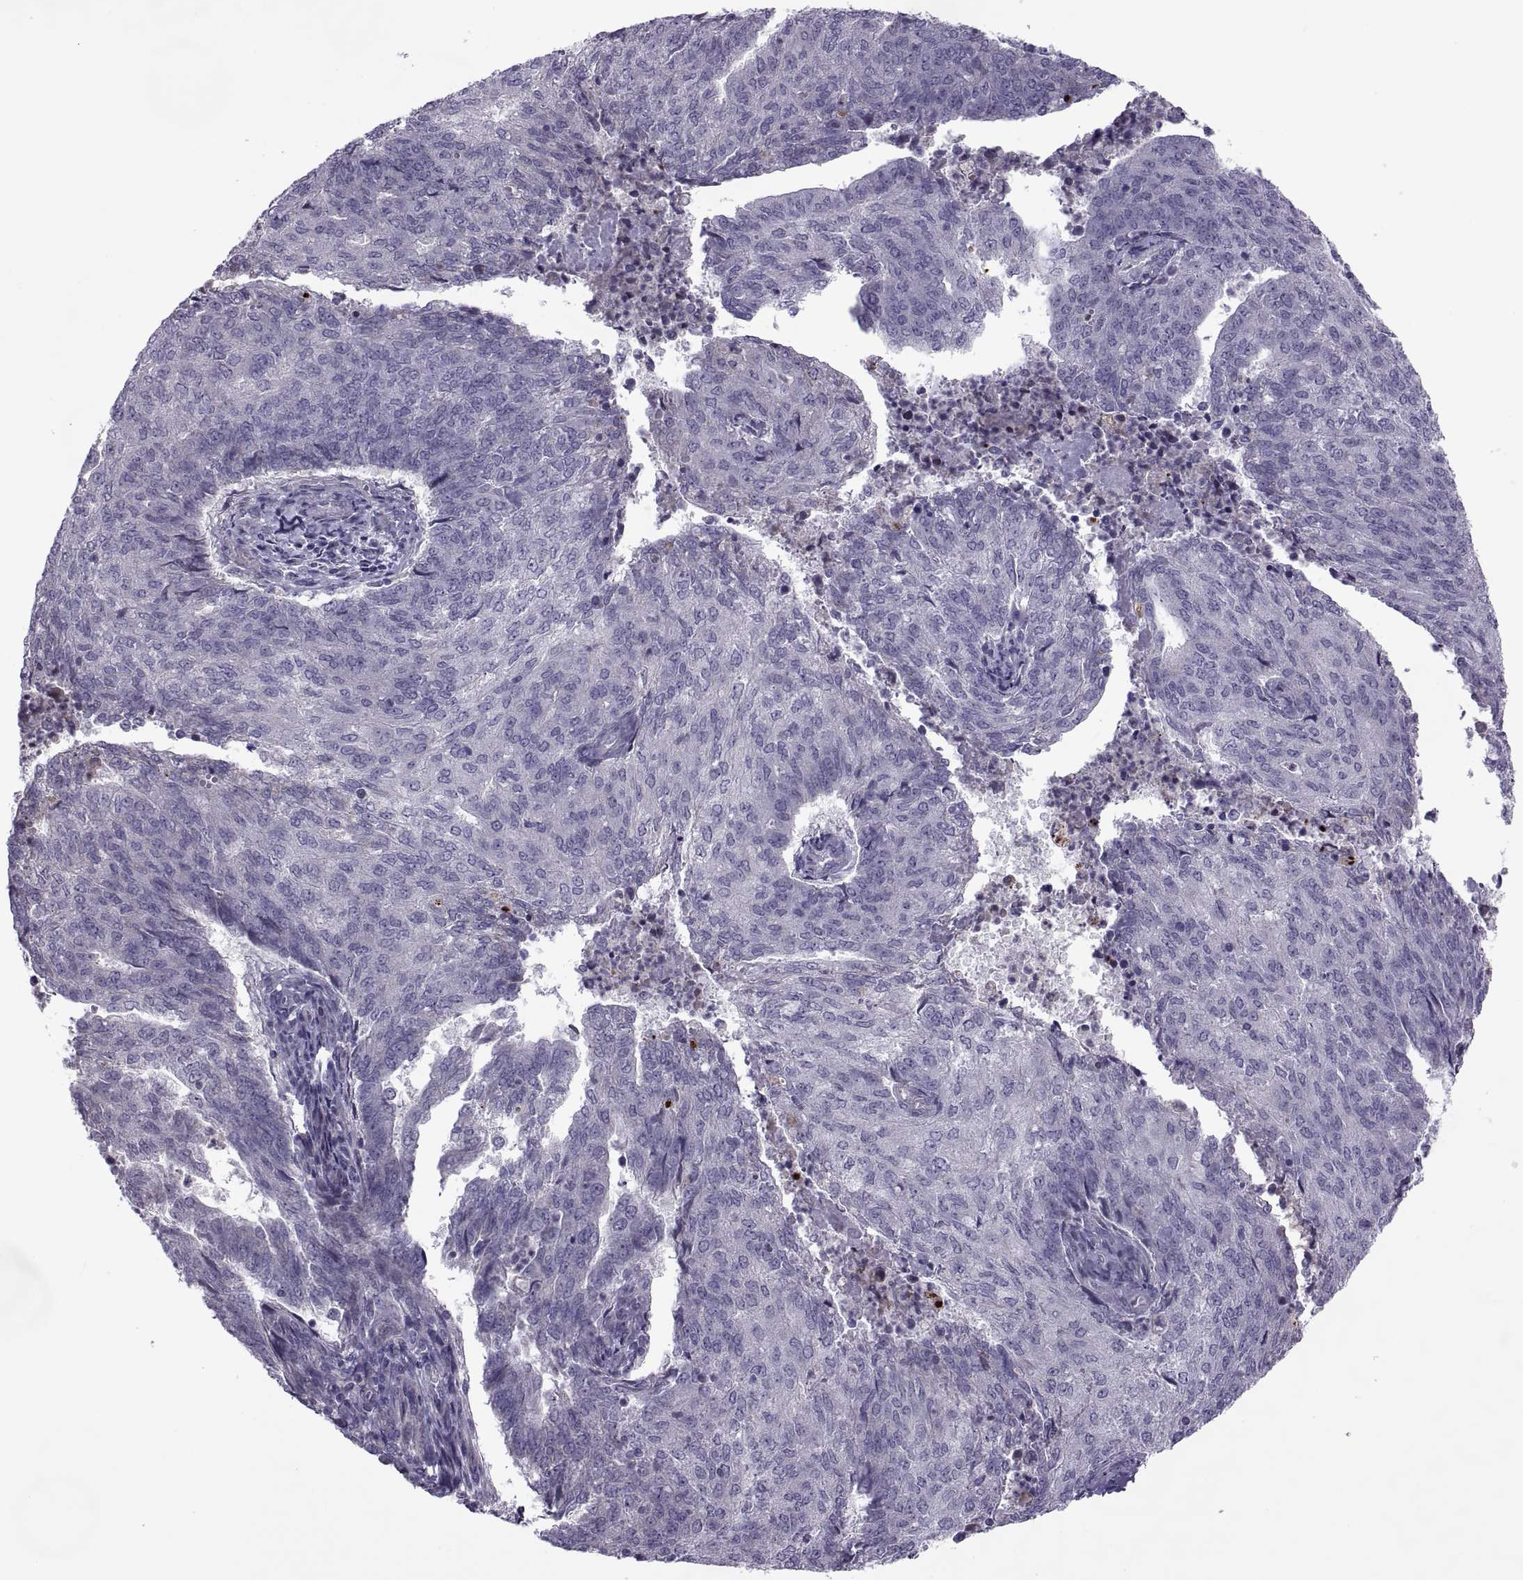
{"staining": {"intensity": "negative", "quantity": "none", "location": "none"}, "tissue": "endometrial cancer", "cell_type": "Tumor cells", "image_type": "cancer", "snomed": [{"axis": "morphology", "description": "Adenocarcinoma, NOS"}, {"axis": "topography", "description": "Endometrium"}], "caption": "DAB immunohistochemical staining of human adenocarcinoma (endometrial) displays no significant staining in tumor cells.", "gene": "ODF3", "patient": {"sex": "female", "age": 82}}